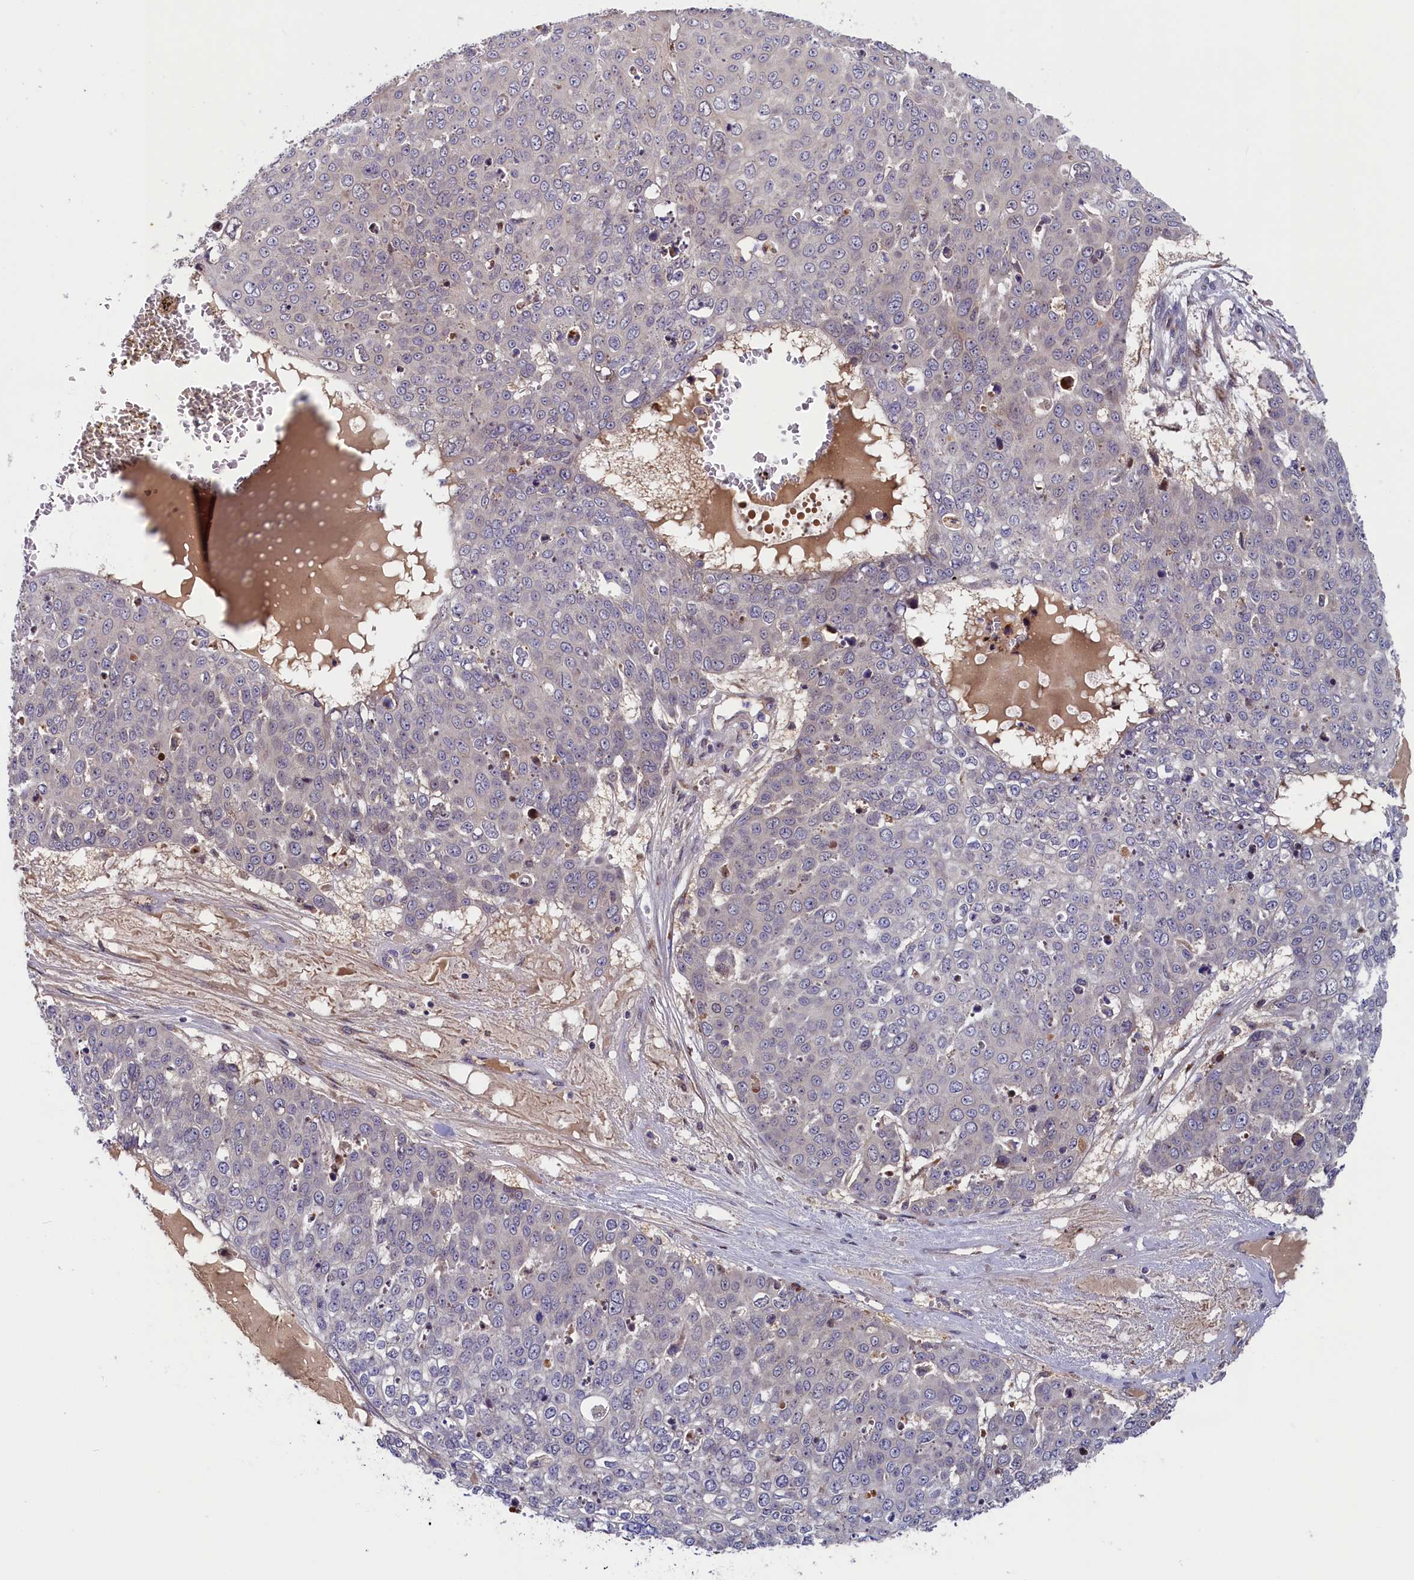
{"staining": {"intensity": "negative", "quantity": "none", "location": "none"}, "tissue": "skin cancer", "cell_type": "Tumor cells", "image_type": "cancer", "snomed": [{"axis": "morphology", "description": "Squamous cell carcinoma, NOS"}, {"axis": "topography", "description": "Skin"}], "caption": "Immunohistochemistry image of skin cancer stained for a protein (brown), which exhibits no expression in tumor cells.", "gene": "CHST12", "patient": {"sex": "male", "age": 71}}